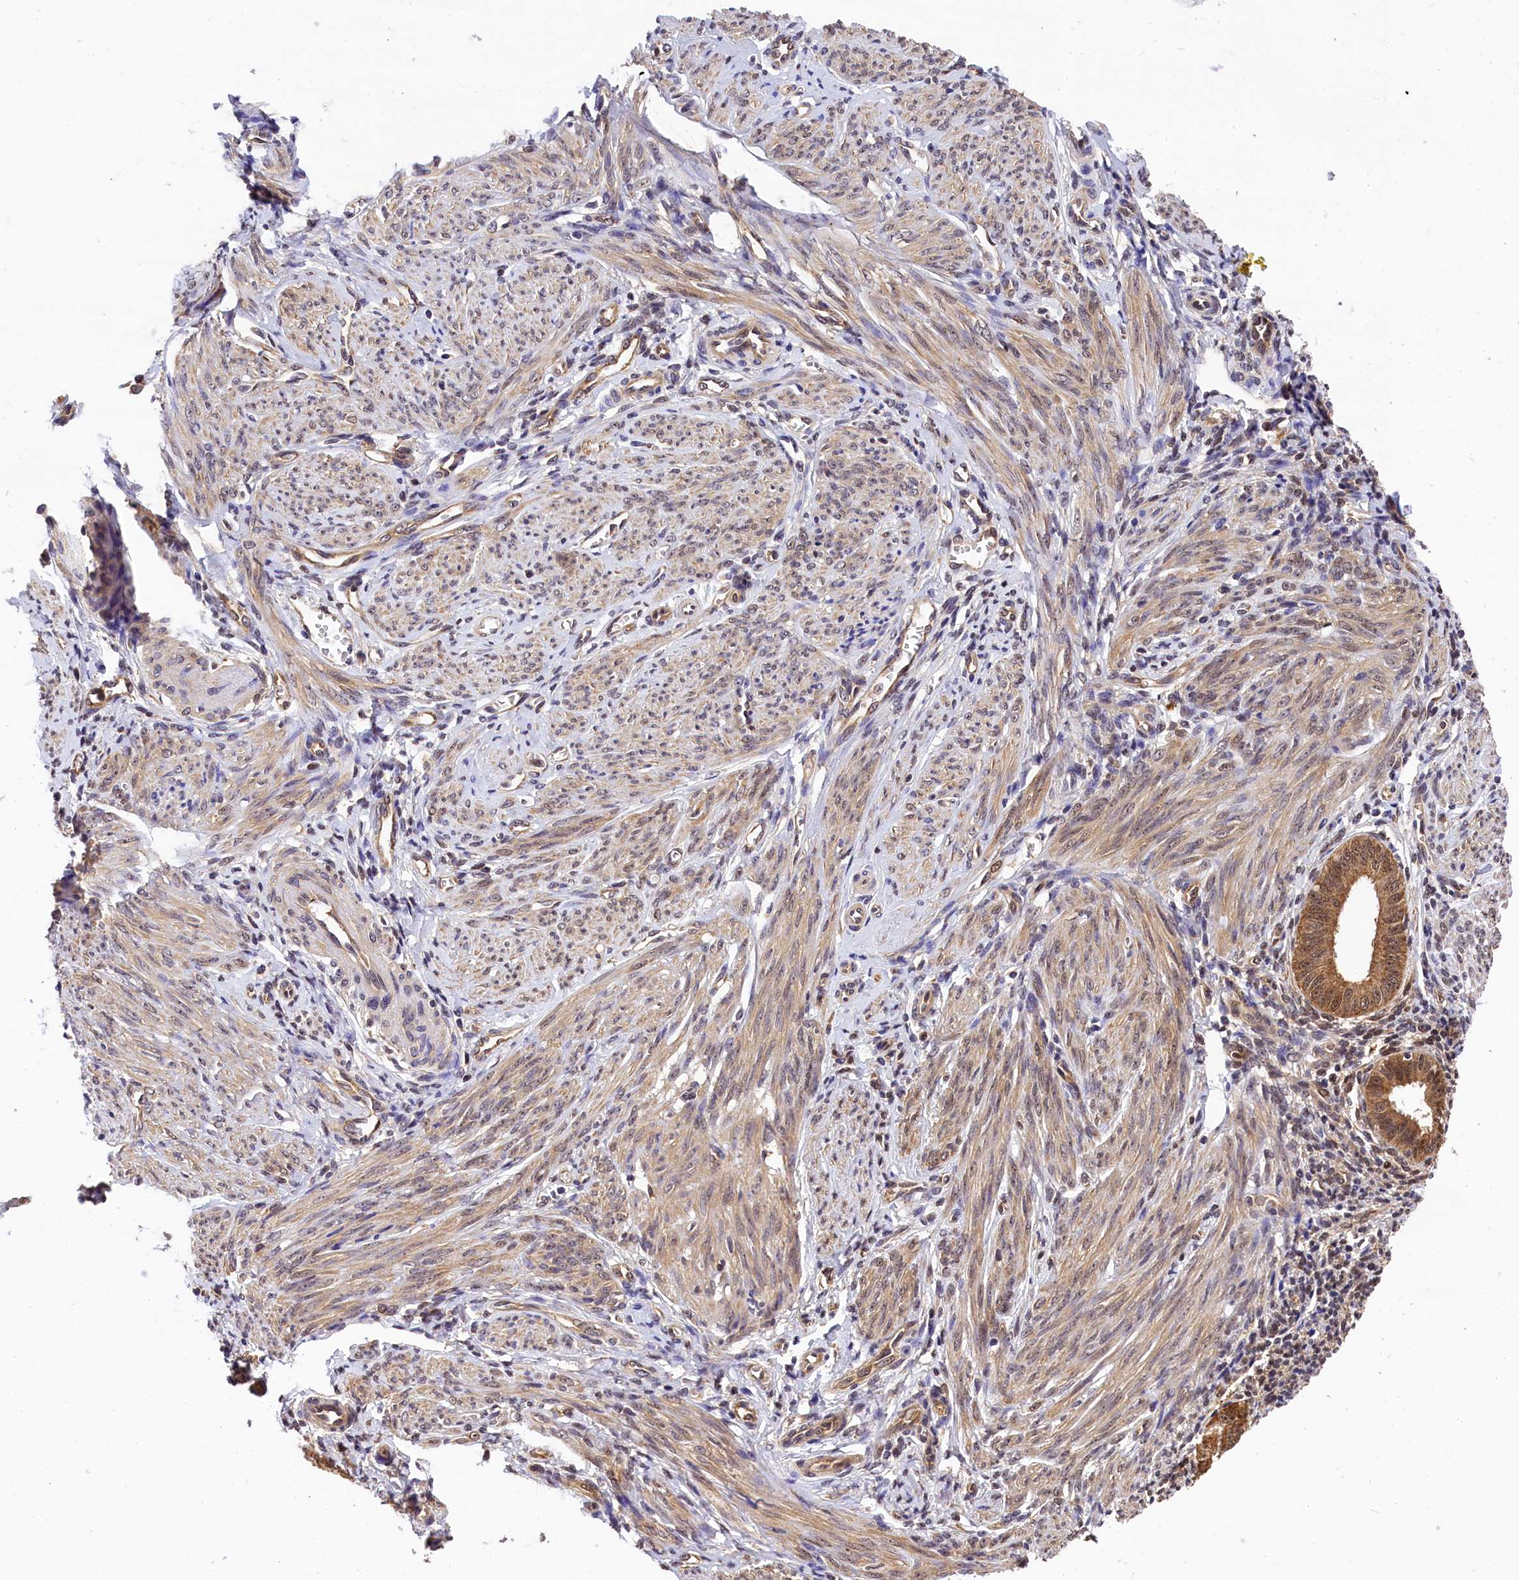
{"staining": {"intensity": "negative", "quantity": "none", "location": "none"}, "tissue": "endometrium", "cell_type": "Cells in endometrial stroma", "image_type": "normal", "snomed": [{"axis": "morphology", "description": "Normal tissue, NOS"}, {"axis": "topography", "description": "Uterus"}, {"axis": "topography", "description": "Endometrium"}], "caption": "A high-resolution photomicrograph shows immunohistochemistry staining of normal endometrium, which reveals no significant positivity in cells in endometrial stroma. Nuclei are stained in blue.", "gene": "EIF6", "patient": {"sex": "female", "age": 48}}